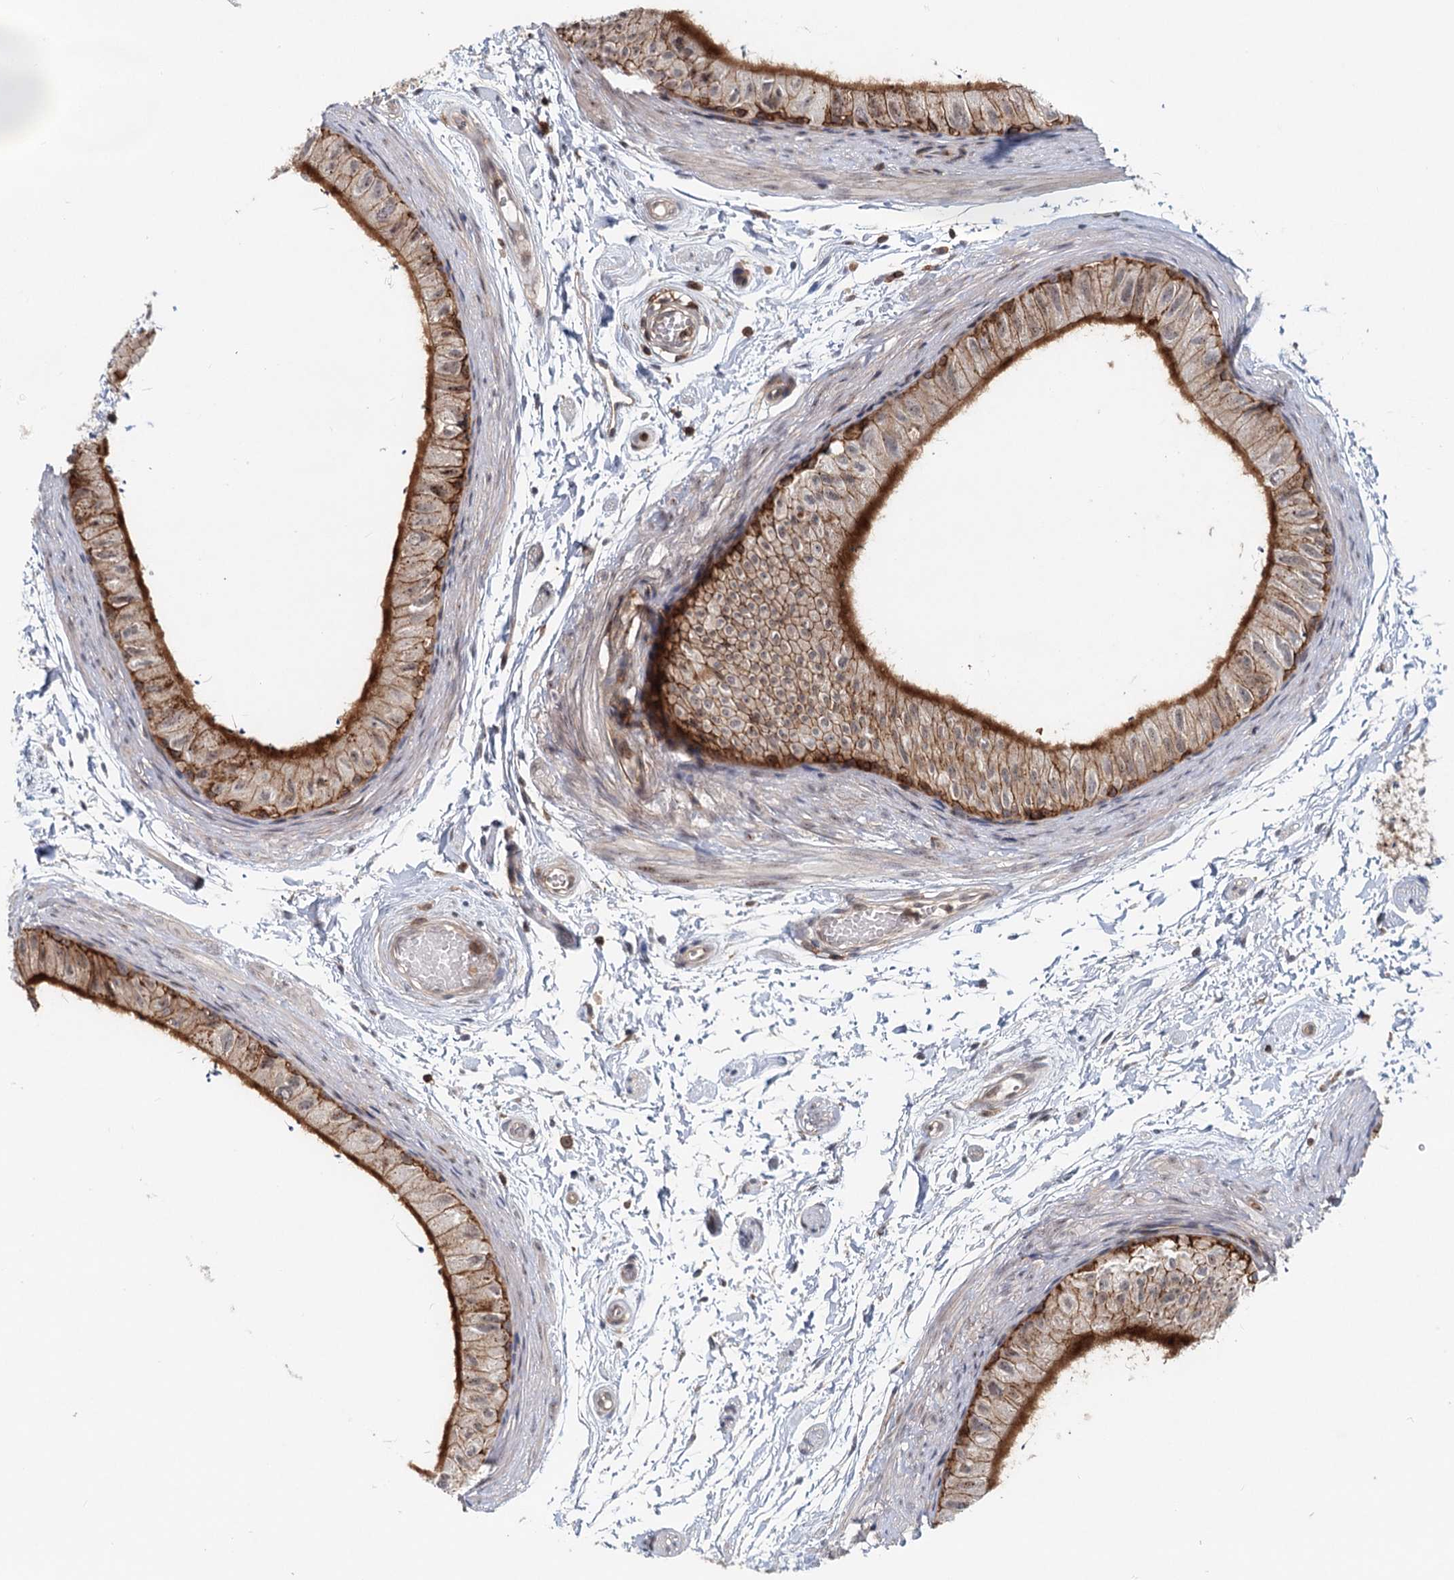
{"staining": {"intensity": "strong", "quantity": ">75%", "location": "cytoplasmic/membranous"}, "tissue": "epididymis", "cell_type": "Glandular cells", "image_type": "normal", "snomed": [{"axis": "morphology", "description": "Normal tissue, NOS"}, {"axis": "topography", "description": "Epididymis"}], "caption": "Glandular cells show high levels of strong cytoplasmic/membranous positivity in approximately >75% of cells in unremarkable human epididymis.", "gene": "CDC42SE2", "patient": {"sex": "male", "age": 50}}